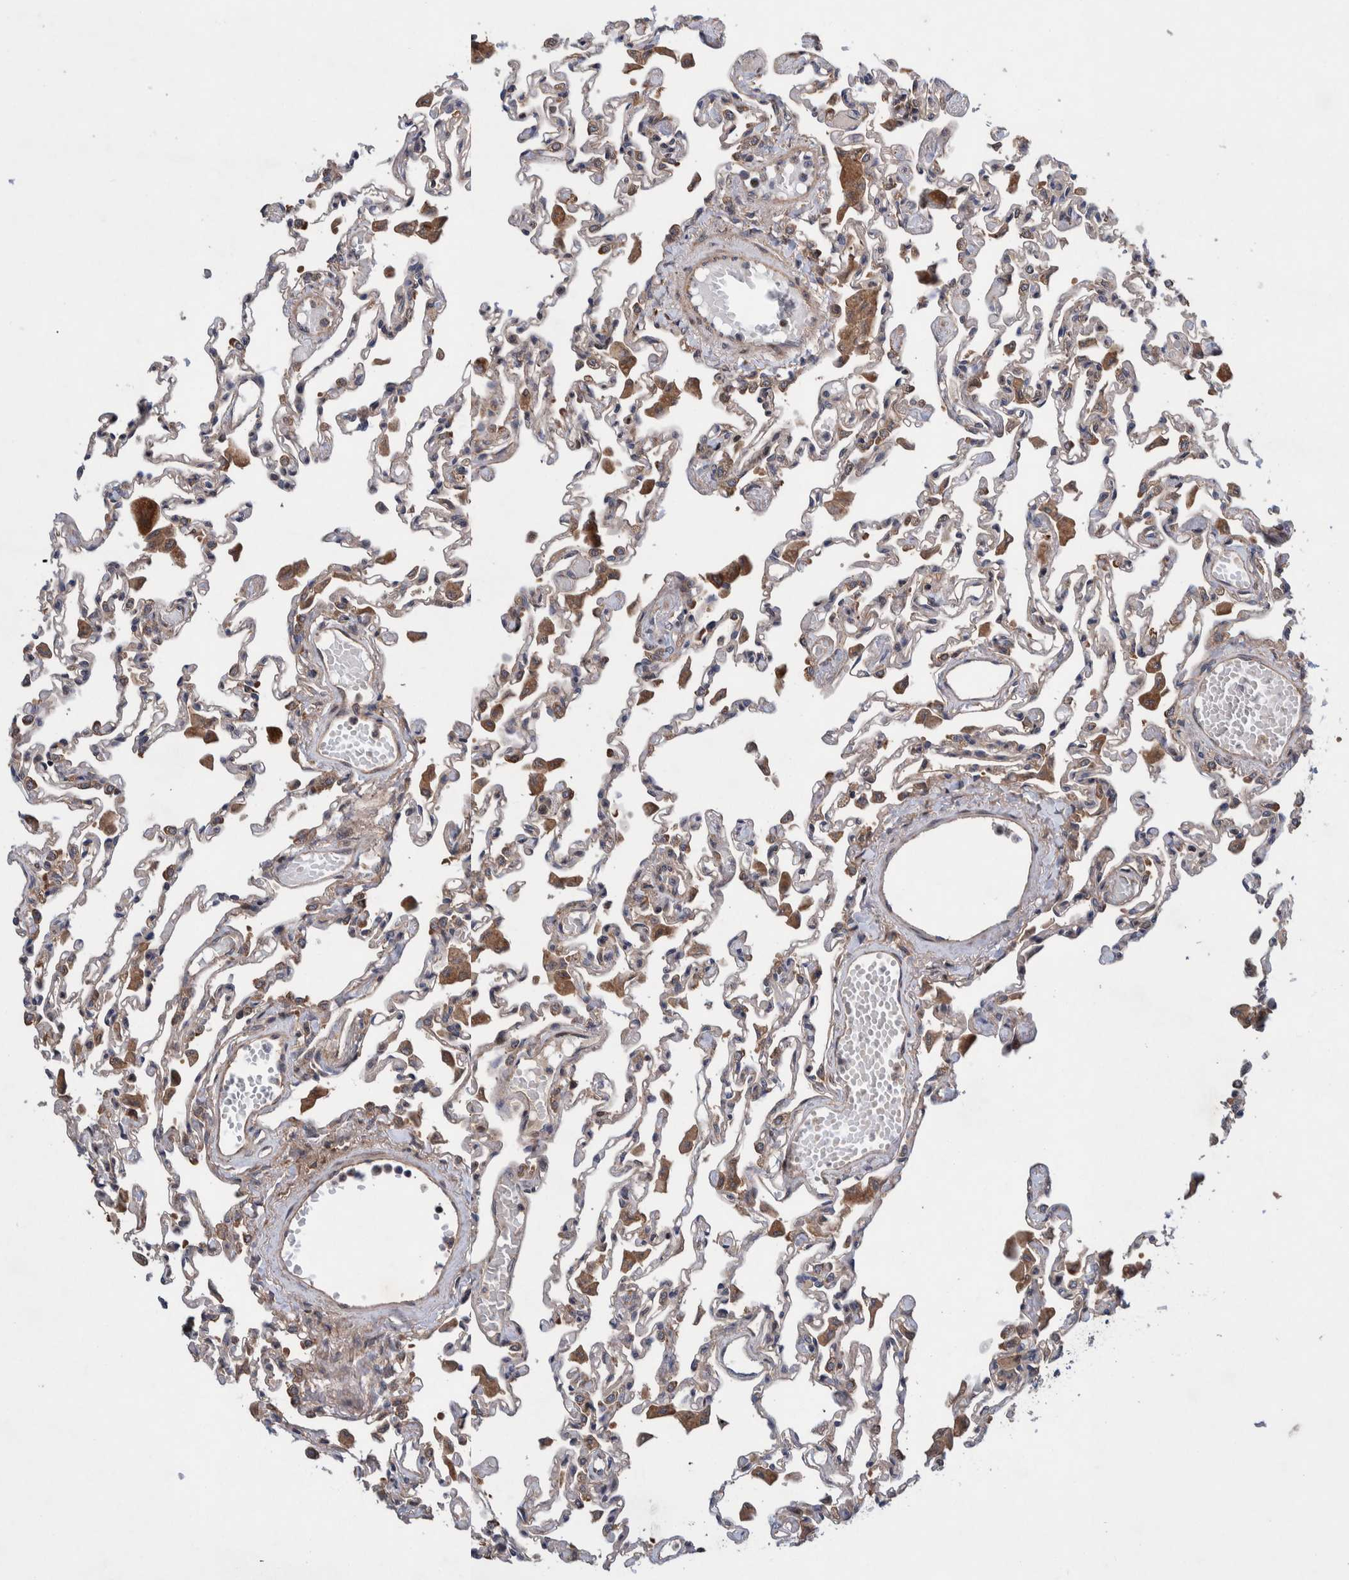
{"staining": {"intensity": "moderate", "quantity": "<25%", "location": "cytoplasmic/membranous"}, "tissue": "lung", "cell_type": "Alveolar cells", "image_type": "normal", "snomed": [{"axis": "morphology", "description": "Normal tissue, NOS"}, {"axis": "topography", "description": "Bronchus"}, {"axis": "topography", "description": "Lung"}], "caption": "High-magnification brightfield microscopy of unremarkable lung stained with DAB (brown) and counterstained with hematoxylin (blue). alveolar cells exhibit moderate cytoplasmic/membranous staining is identified in about<25% of cells. Nuclei are stained in blue.", "gene": "PIK3R6", "patient": {"sex": "female", "age": 49}}